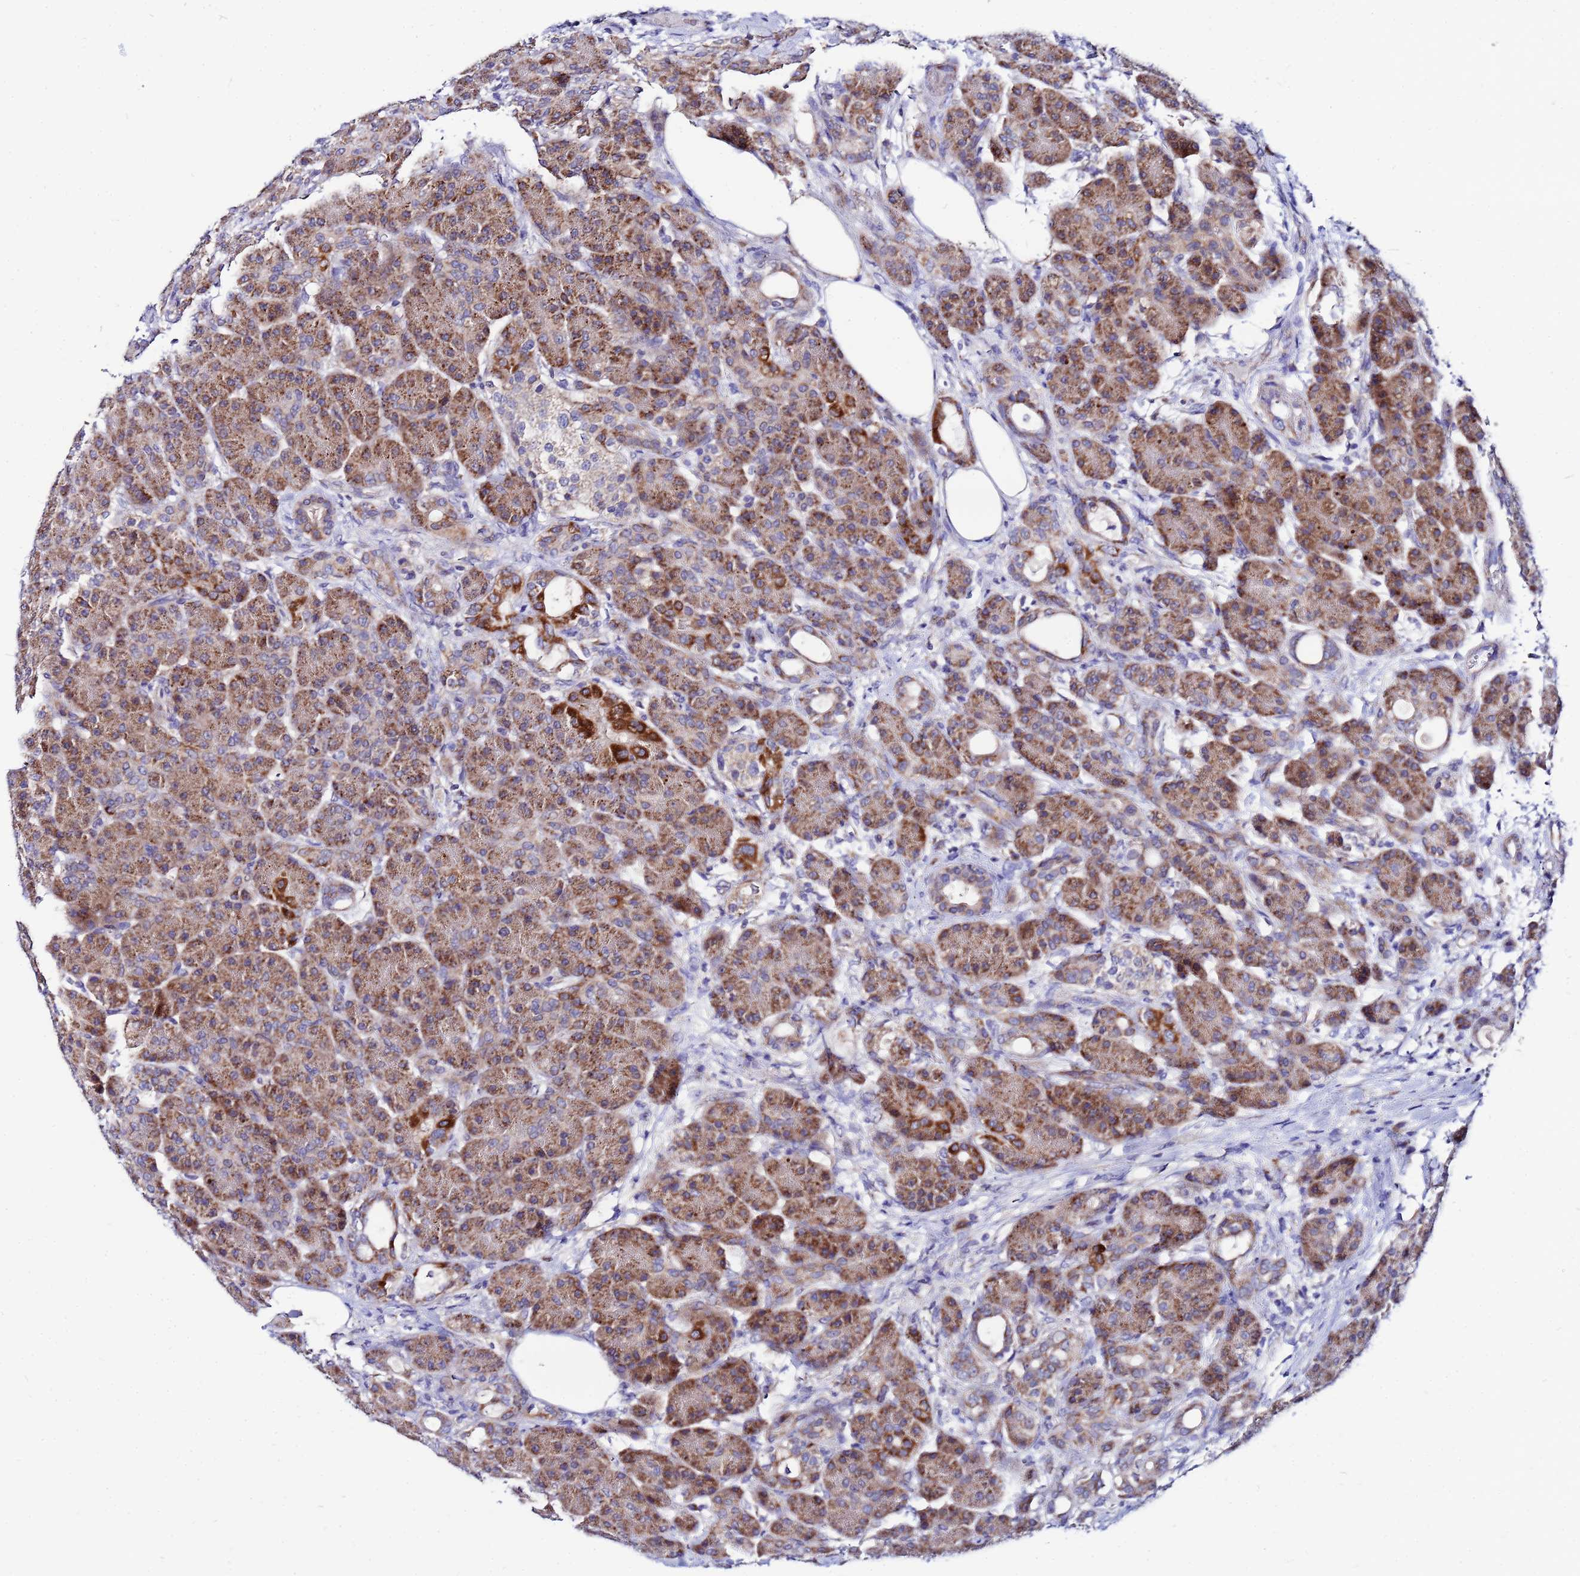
{"staining": {"intensity": "strong", "quantity": ">75%", "location": "cytoplasmic/membranous"}, "tissue": "pancreas", "cell_type": "Exocrine glandular cells", "image_type": "normal", "snomed": [{"axis": "morphology", "description": "Normal tissue, NOS"}, {"axis": "topography", "description": "Pancreas"}], "caption": "An immunohistochemistry micrograph of benign tissue is shown. Protein staining in brown highlights strong cytoplasmic/membranous positivity in pancreas within exocrine glandular cells.", "gene": "FAHD2A", "patient": {"sex": "male", "age": 63}}